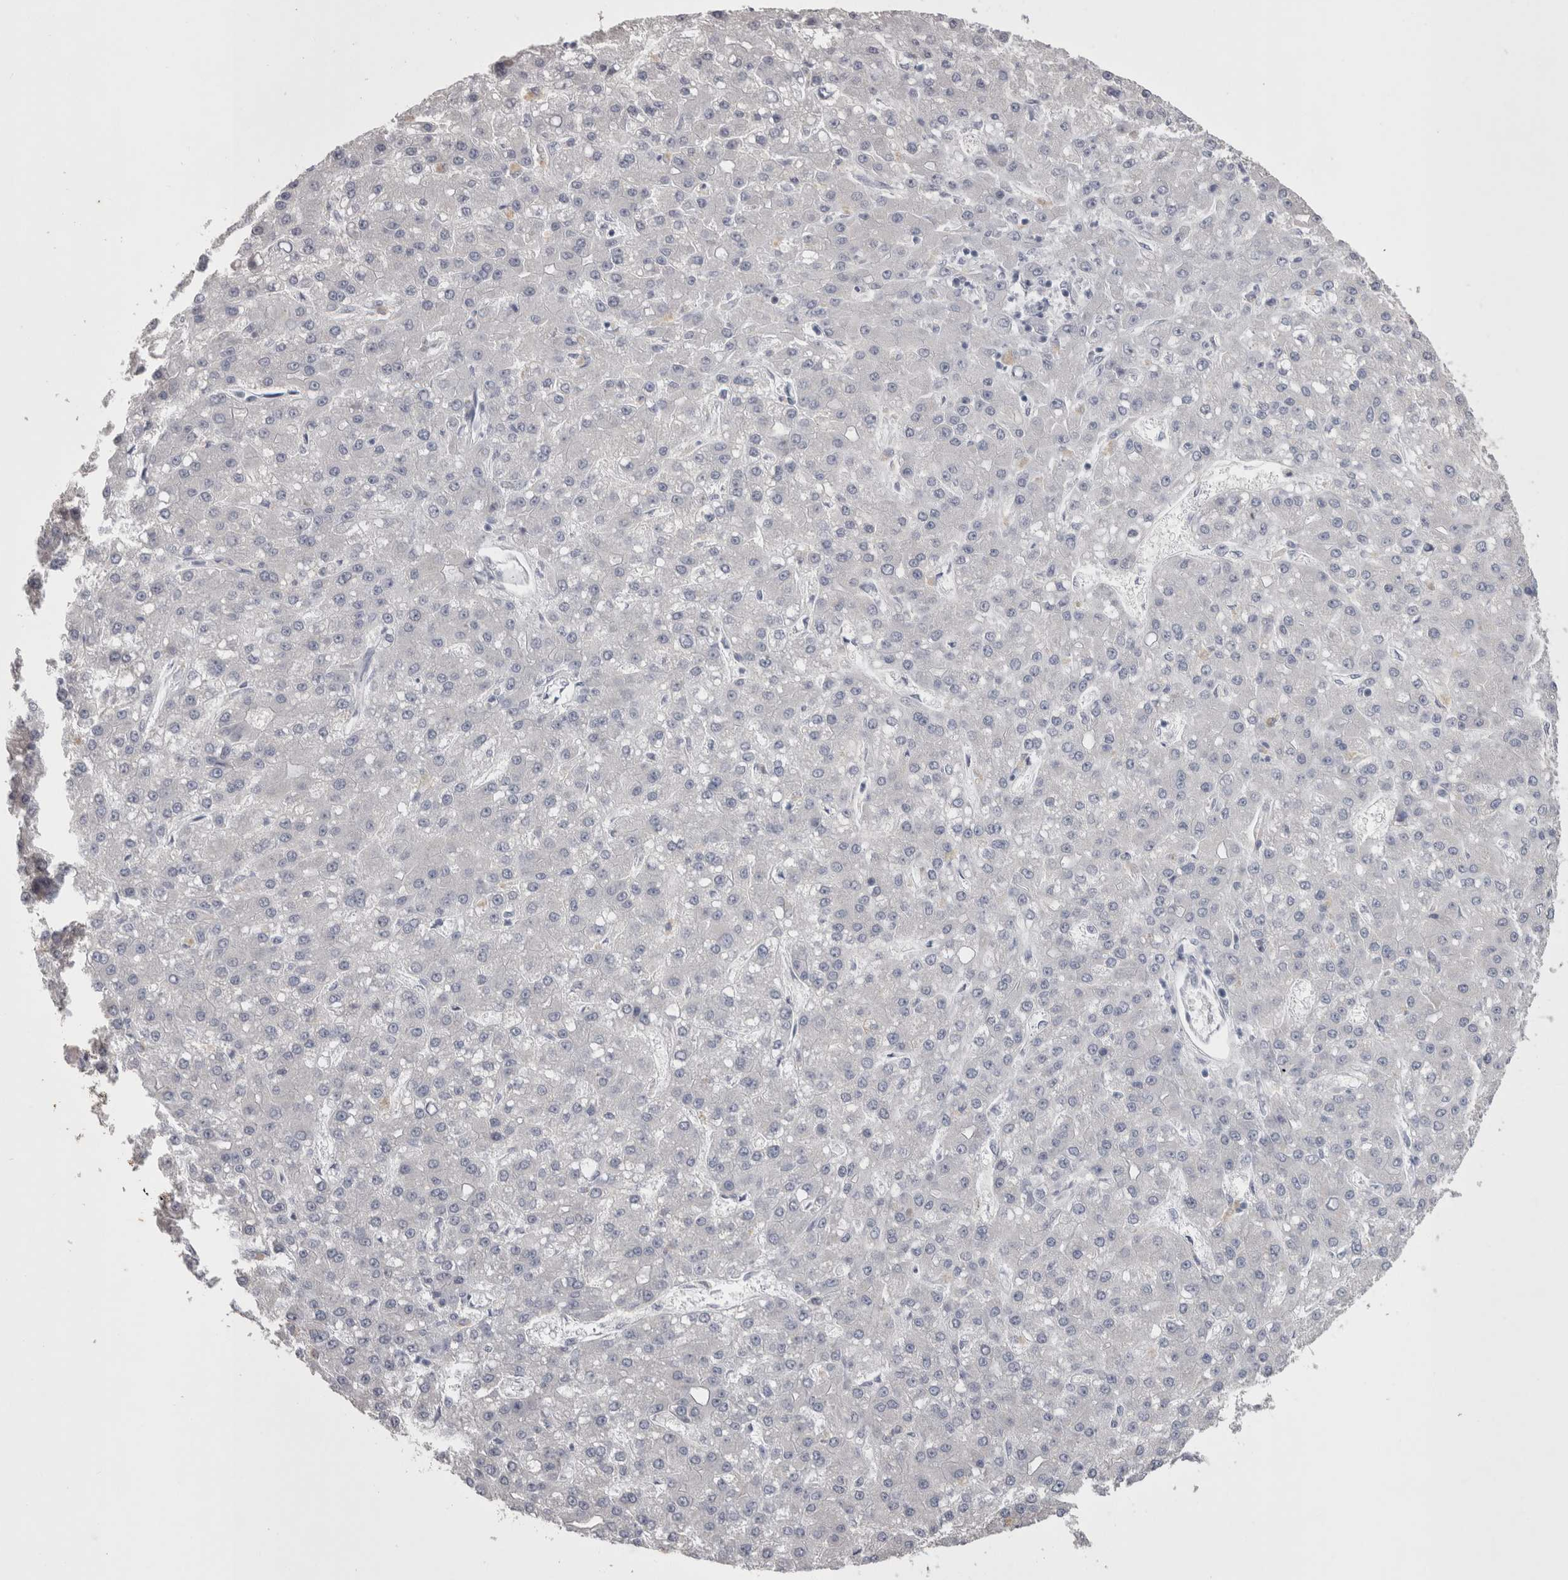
{"staining": {"intensity": "negative", "quantity": "none", "location": "none"}, "tissue": "liver cancer", "cell_type": "Tumor cells", "image_type": "cancer", "snomed": [{"axis": "morphology", "description": "Carcinoma, Hepatocellular, NOS"}, {"axis": "topography", "description": "Liver"}], "caption": "Tumor cells are negative for brown protein staining in hepatocellular carcinoma (liver).", "gene": "ADAM2", "patient": {"sex": "male", "age": 67}}